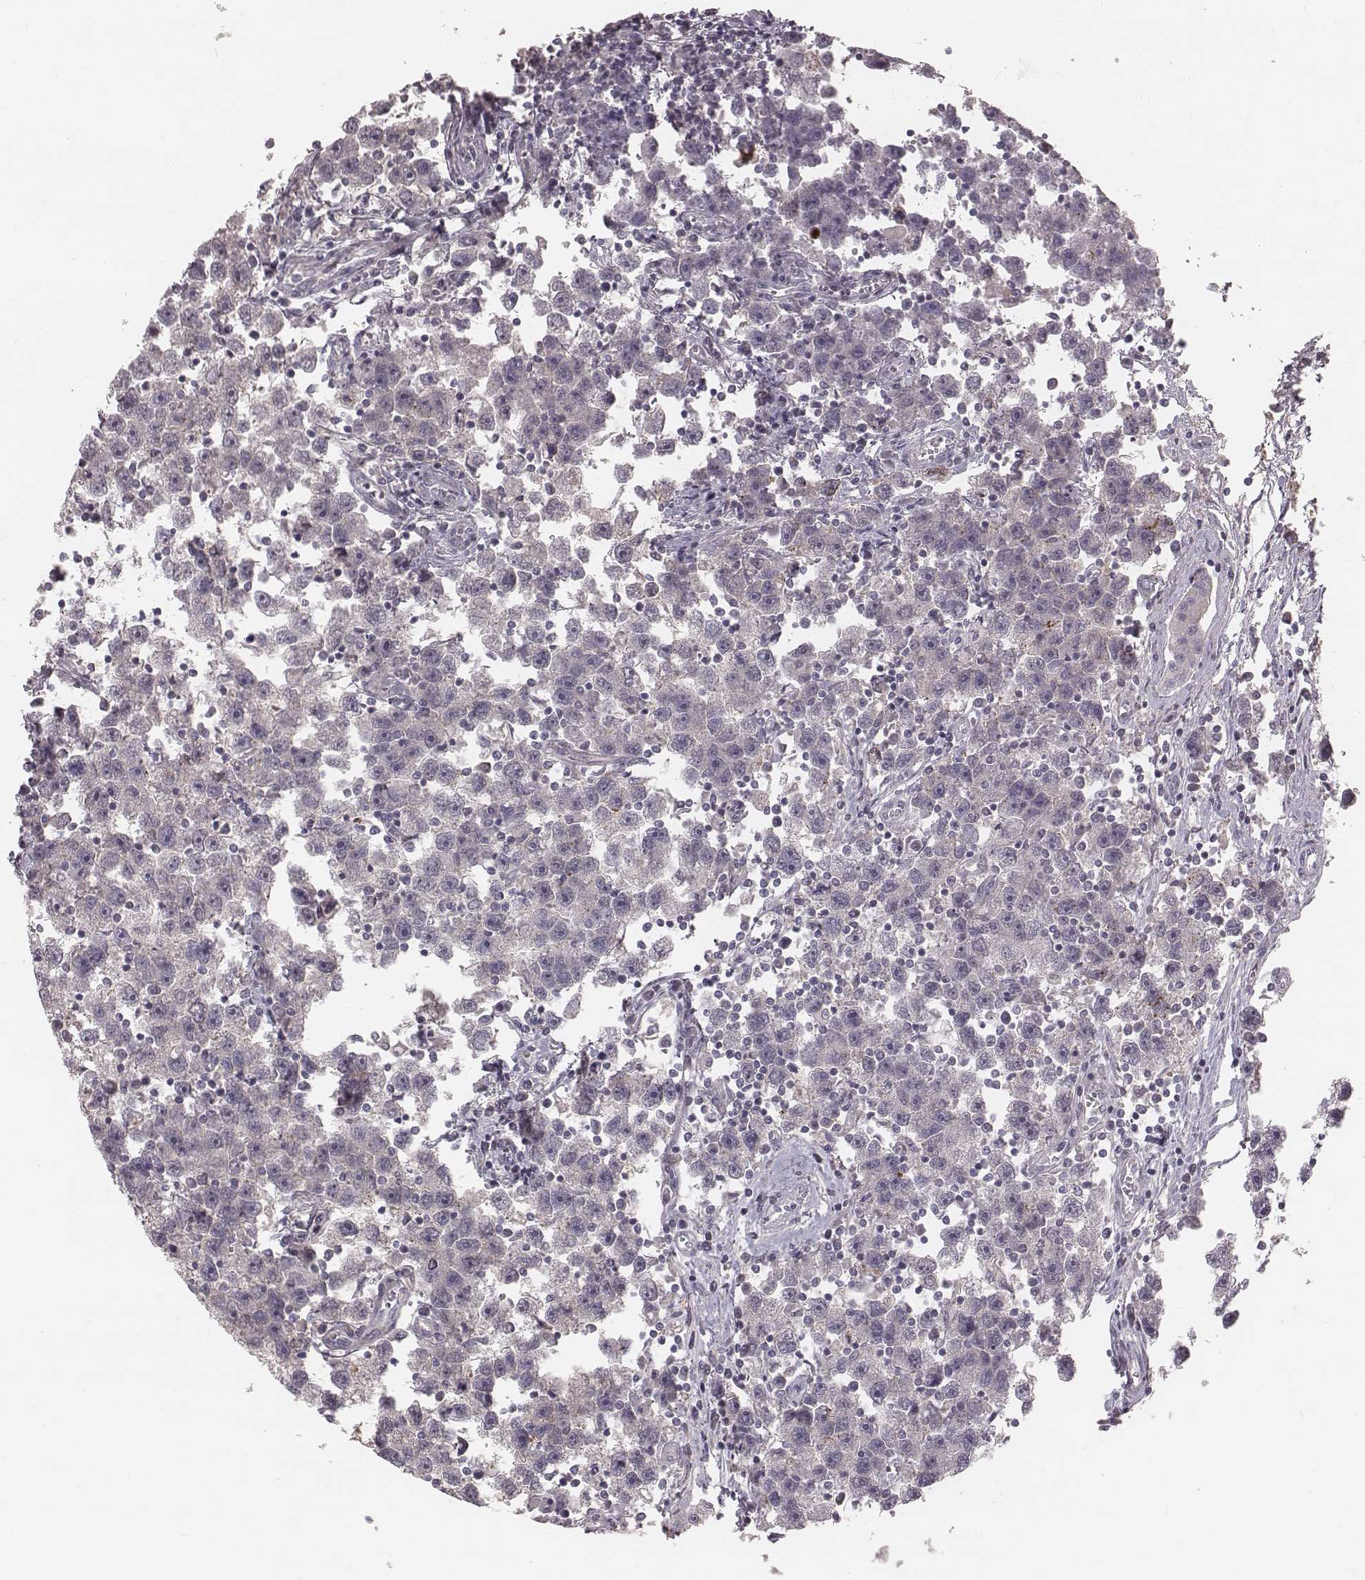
{"staining": {"intensity": "negative", "quantity": "none", "location": "none"}, "tissue": "testis cancer", "cell_type": "Tumor cells", "image_type": "cancer", "snomed": [{"axis": "morphology", "description": "Seminoma, NOS"}, {"axis": "topography", "description": "Testis"}], "caption": "This is an immunohistochemistry micrograph of seminoma (testis). There is no positivity in tumor cells.", "gene": "CFTR", "patient": {"sex": "male", "age": 30}}